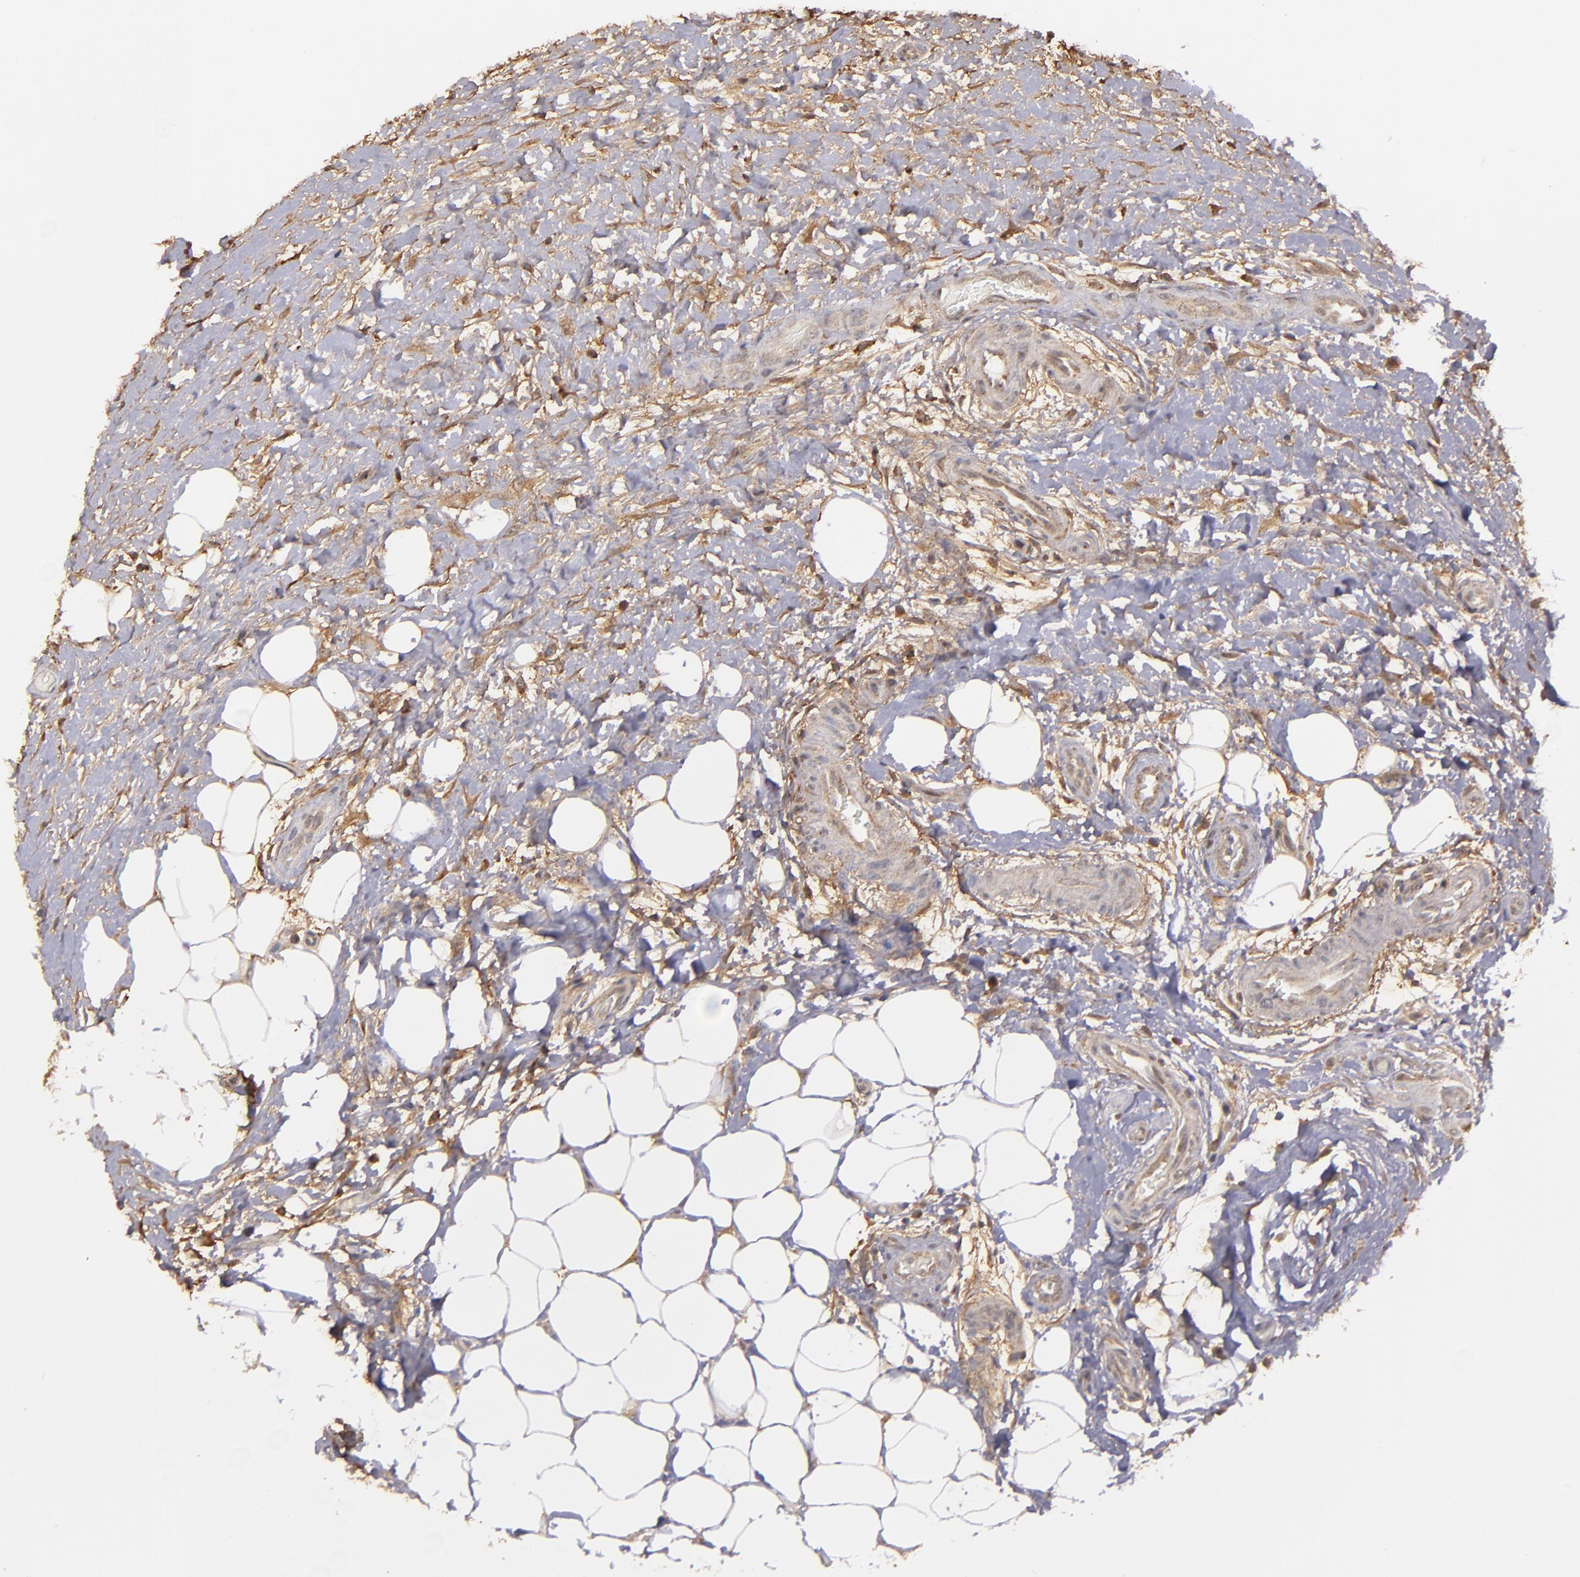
{"staining": {"intensity": "moderate", "quantity": ">75%", "location": "cytoplasmic/membranous"}, "tissue": "lymphoma", "cell_type": "Tumor cells", "image_type": "cancer", "snomed": [{"axis": "morphology", "description": "Malignant lymphoma, non-Hodgkin's type, Low grade"}, {"axis": "topography", "description": "Lymph node"}], "caption": "Brown immunohistochemical staining in human lymphoma demonstrates moderate cytoplasmic/membranous expression in about >75% of tumor cells.", "gene": "ZFYVE1", "patient": {"sex": "female", "age": 76}}